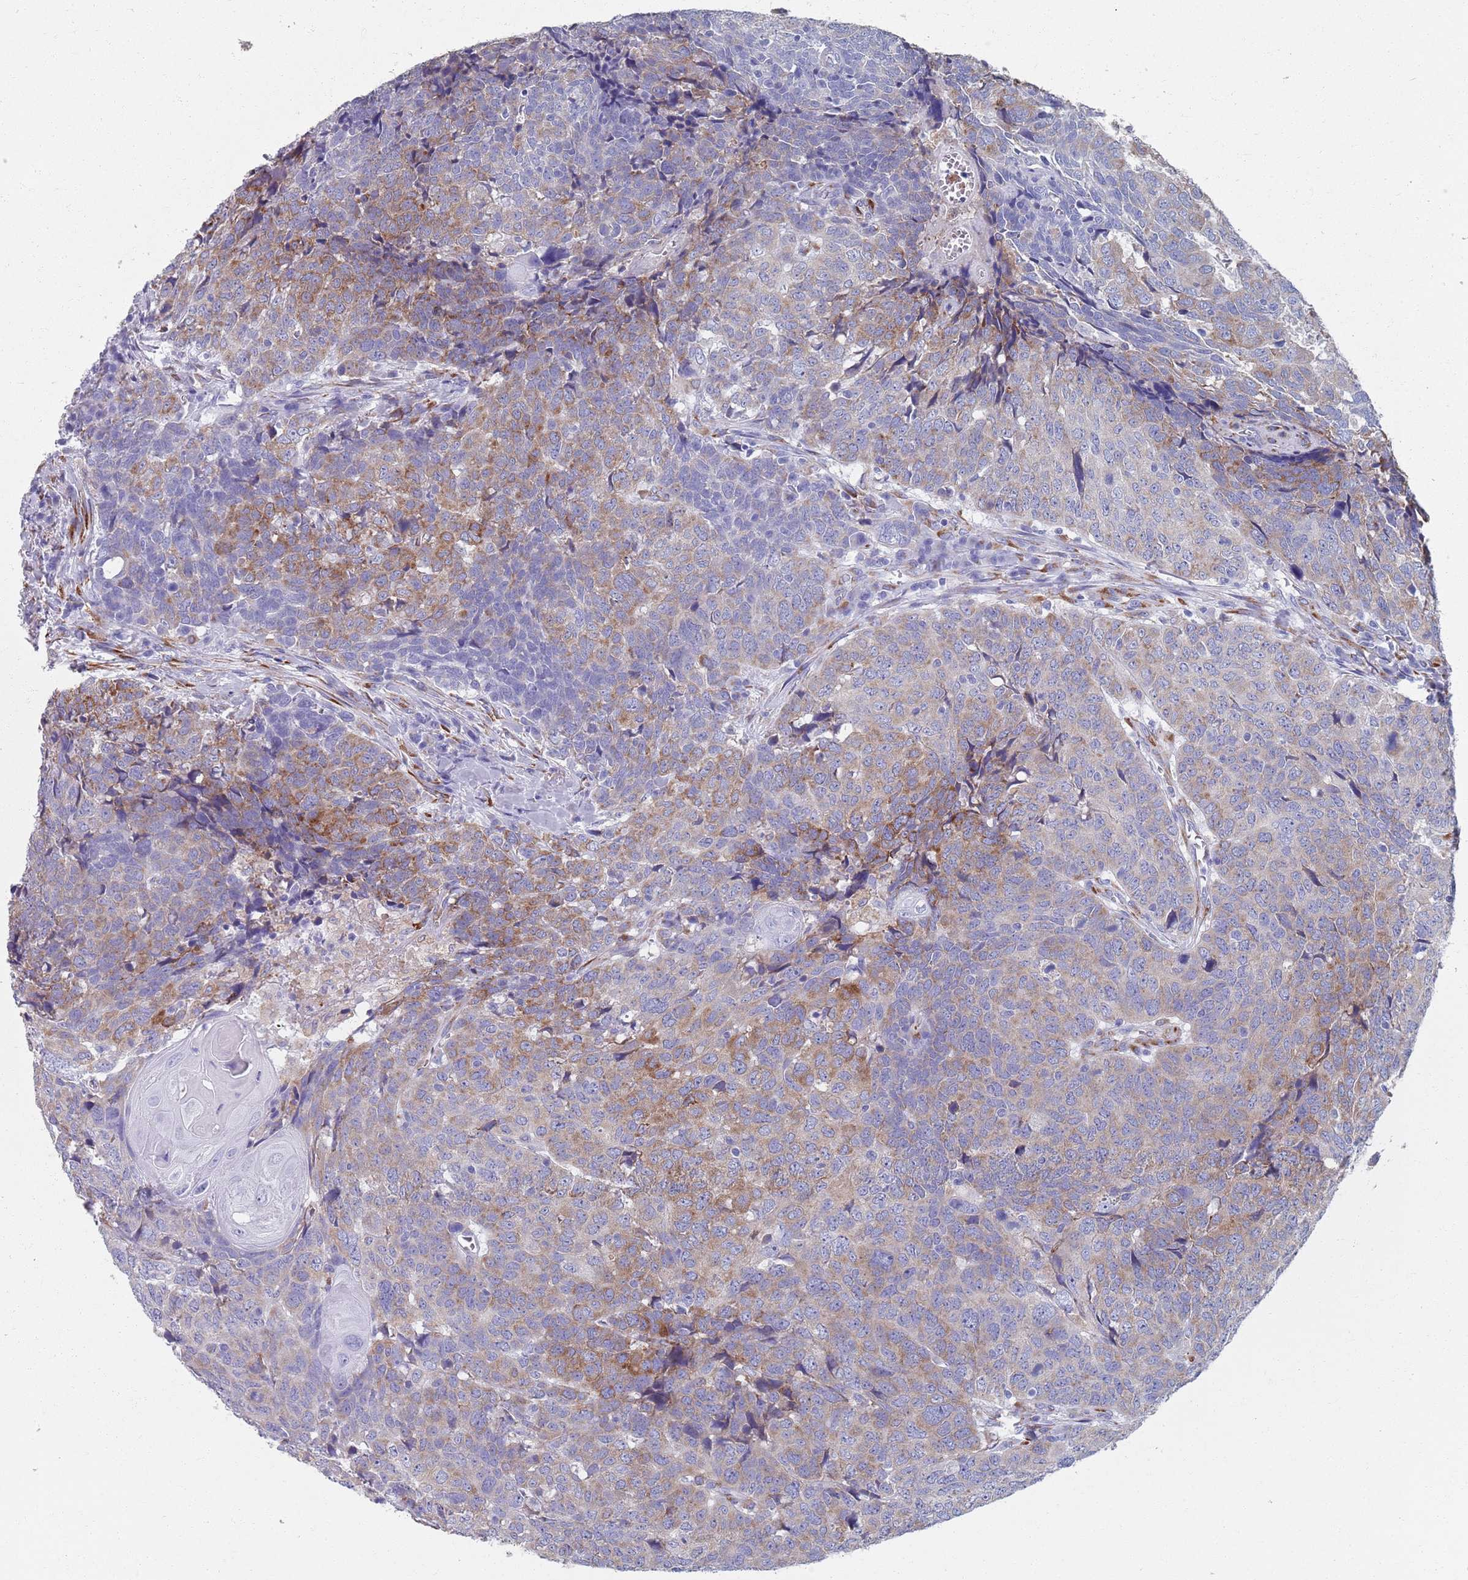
{"staining": {"intensity": "strong", "quantity": "<25%", "location": "cytoplasmic/membranous"}, "tissue": "head and neck cancer", "cell_type": "Tumor cells", "image_type": "cancer", "snomed": [{"axis": "morphology", "description": "Squamous cell carcinoma, NOS"}, {"axis": "topography", "description": "Head-Neck"}], "caption": "Tumor cells show medium levels of strong cytoplasmic/membranous positivity in approximately <25% of cells in head and neck cancer (squamous cell carcinoma).", "gene": "PLOD1", "patient": {"sex": "male", "age": 66}}